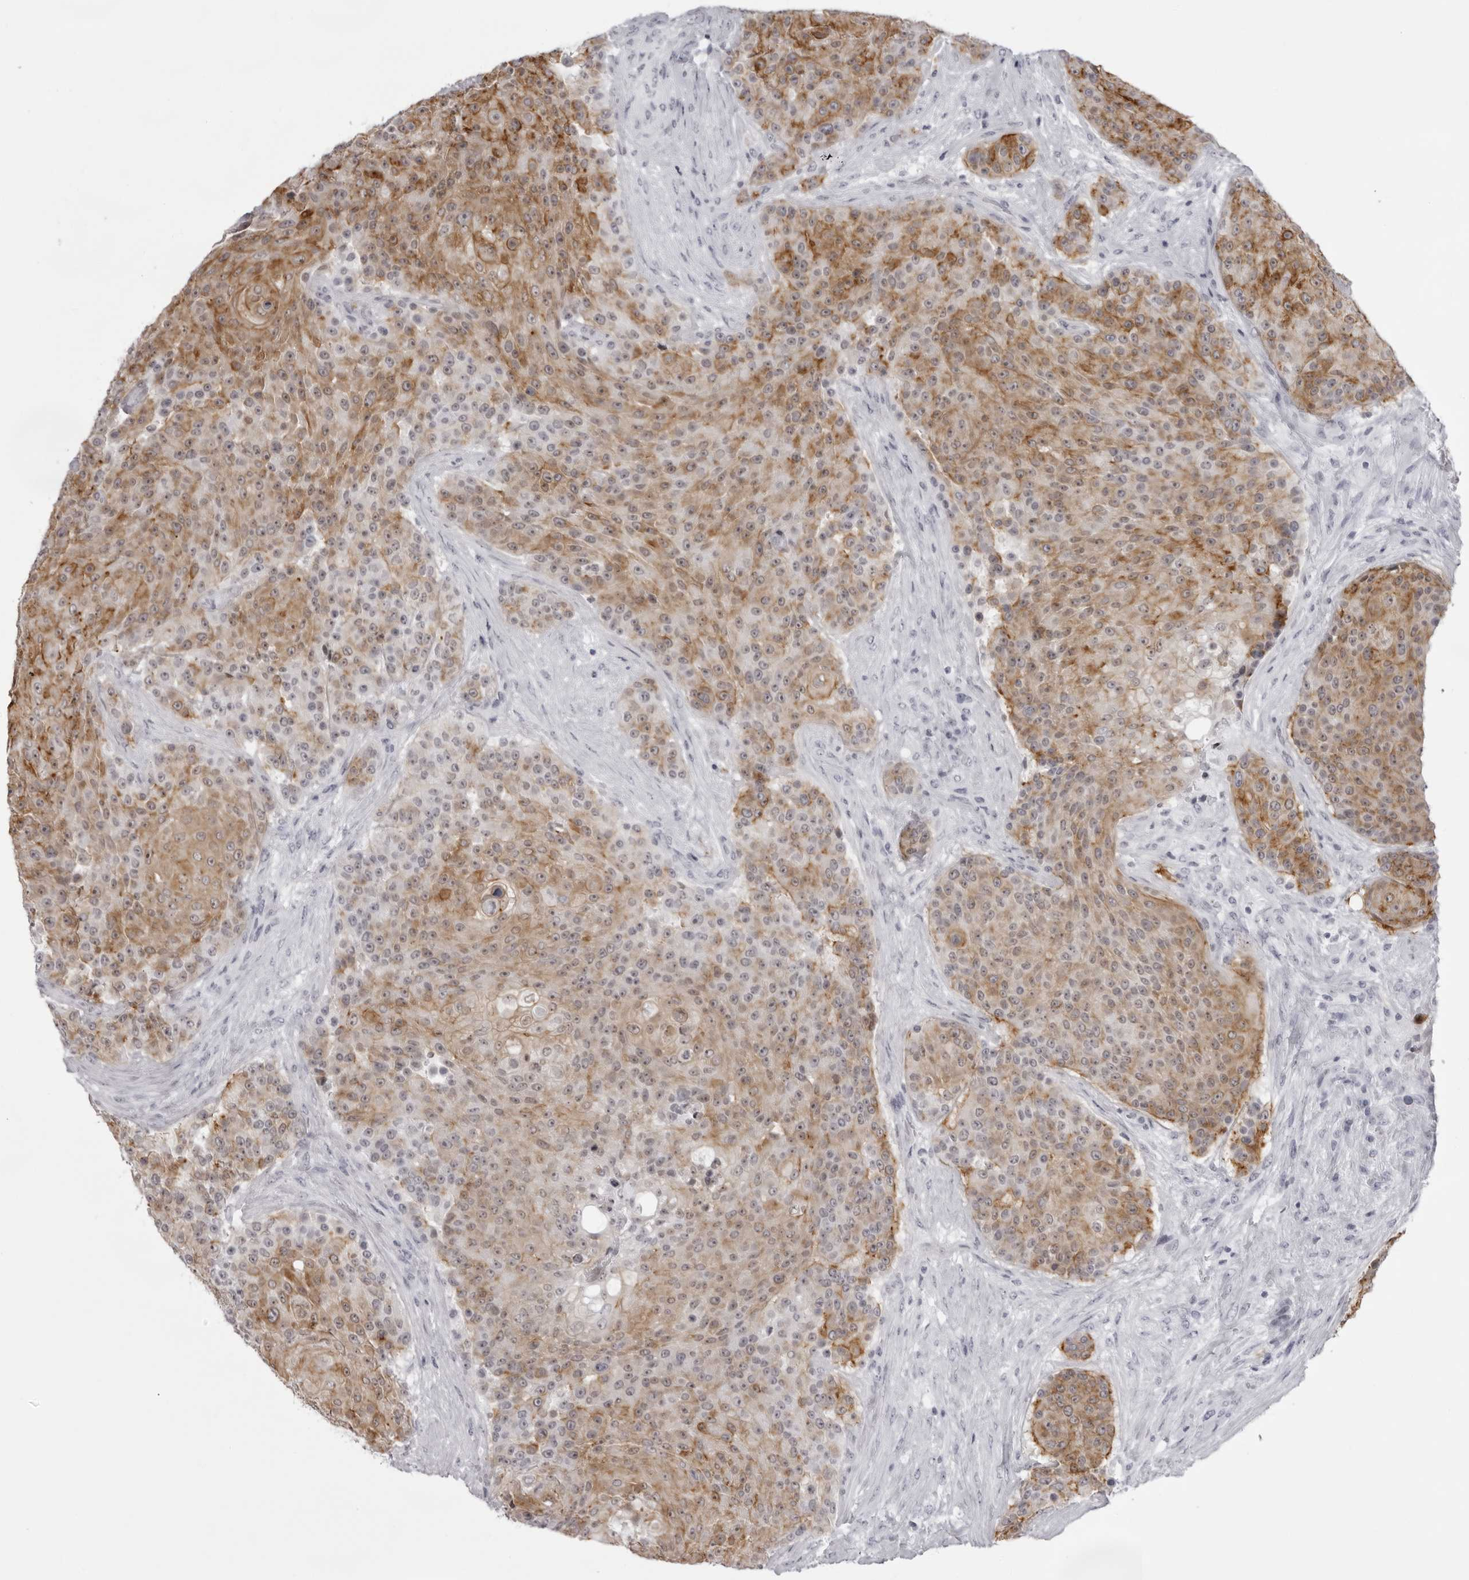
{"staining": {"intensity": "moderate", "quantity": ">75%", "location": "cytoplasmic/membranous"}, "tissue": "urothelial cancer", "cell_type": "Tumor cells", "image_type": "cancer", "snomed": [{"axis": "morphology", "description": "Urothelial carcinoma, High grade"}, {"axis": "topography", "description": "Urinary bladder"}], "caption": "A high-resolution image shows IHC staining of urothelial cancer, which displays moderate cytoplasmic/membranous staining in approximately >75% of tumor cells.", "gene": "NUDT18", "patient": {"sex": "female", "age": 63}}